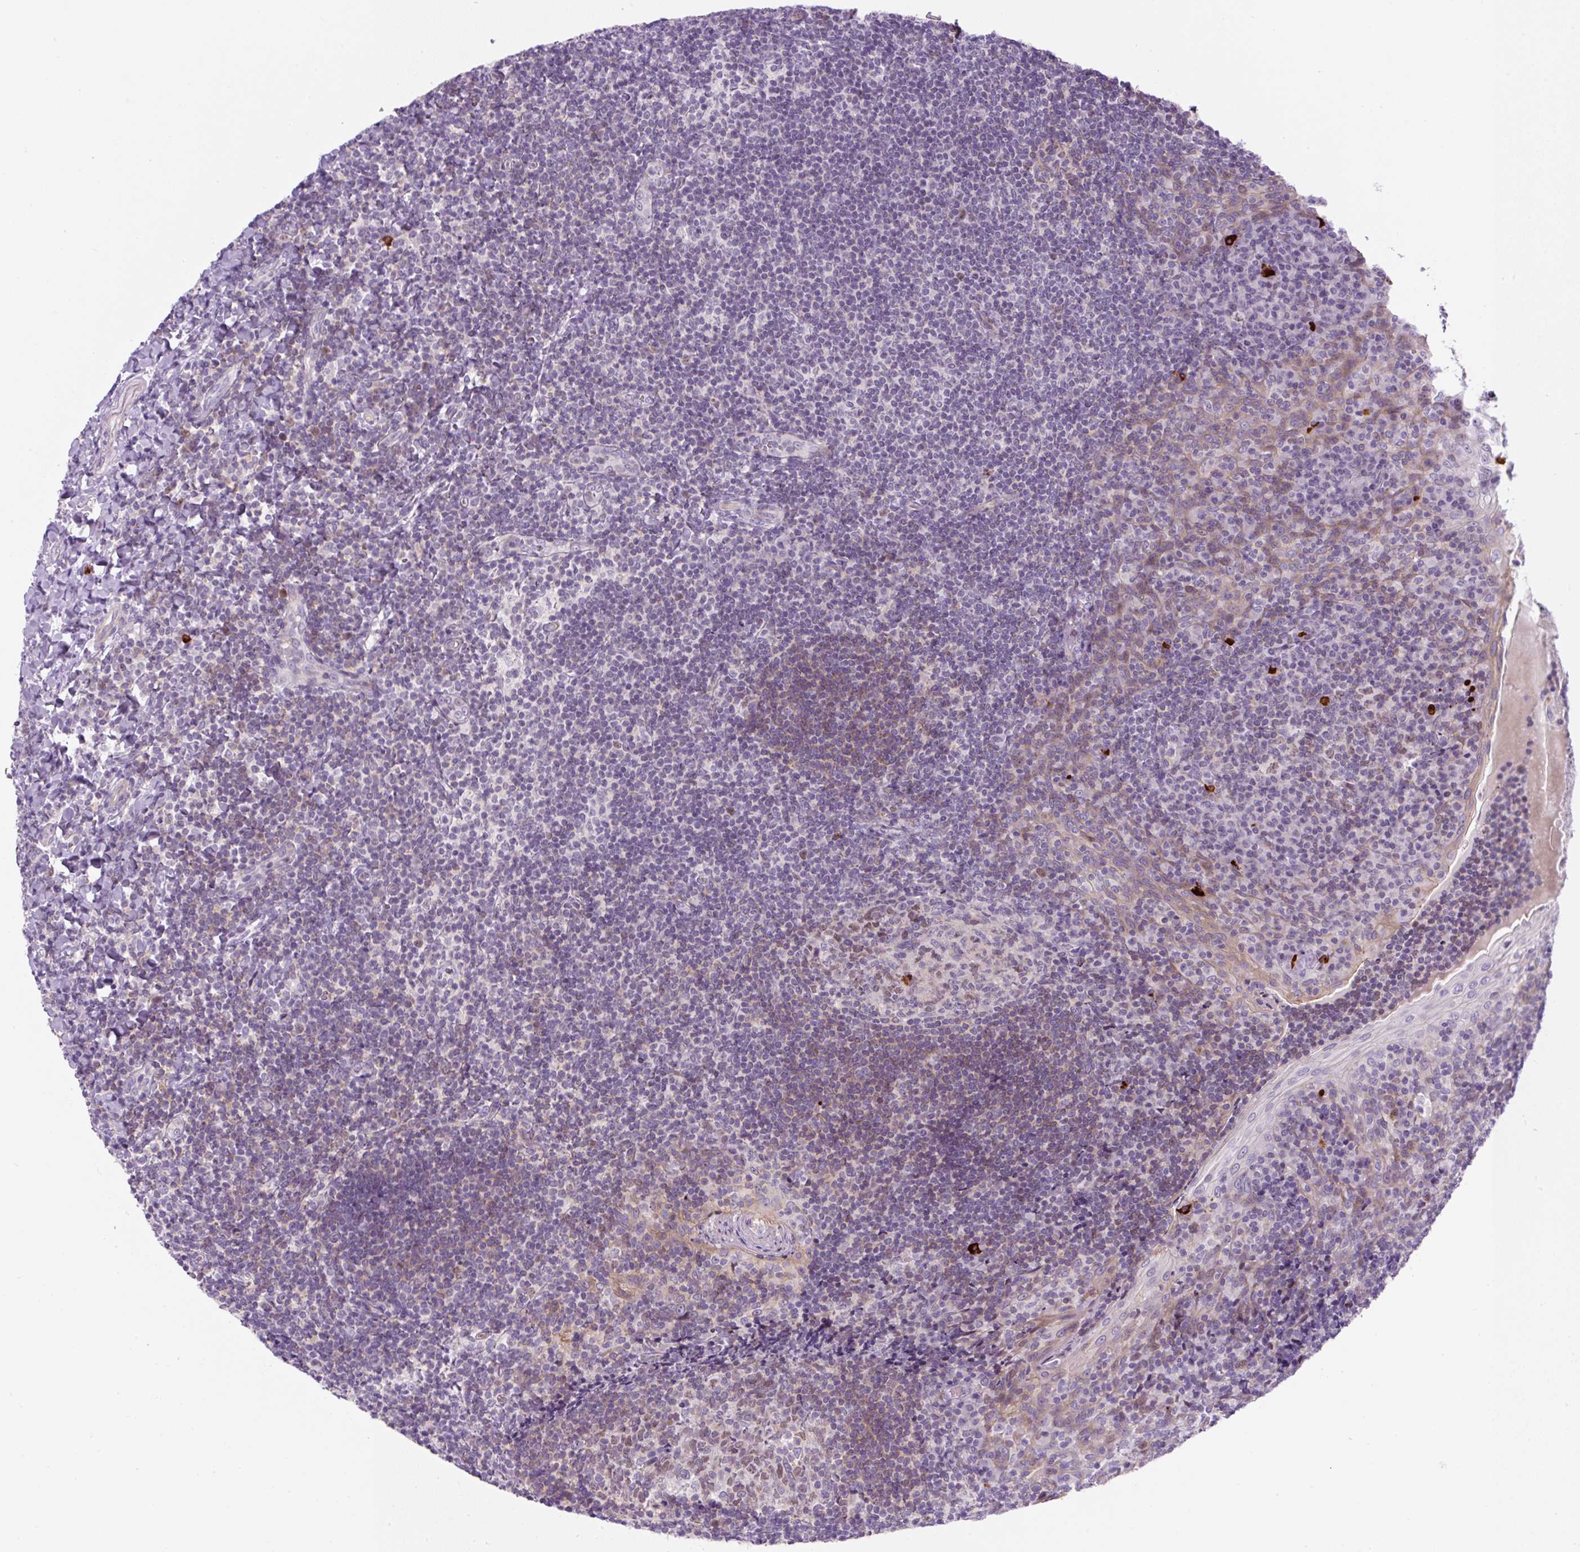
{"staining": {"intensity": "weak", "quantity": "25%-75%", "location": "nuclear"}, "tissue": "tonsil", "cell_type": "Germinal center cells", "image_type": "normal", "snomed": [{"axis": "morphology", "description": "Normal tissue, NOS"}, {"axis": "topography", "description": "Tonsil"}], "caption": "An immunohistochemistry histopathology image of benign tissue is shown. Protein staining in brown highlights weak nuclear positivity in tonsil within germinal center cells.", "gene": "ADAMTS19", "patient": {"sex": "male", "age": 17}}